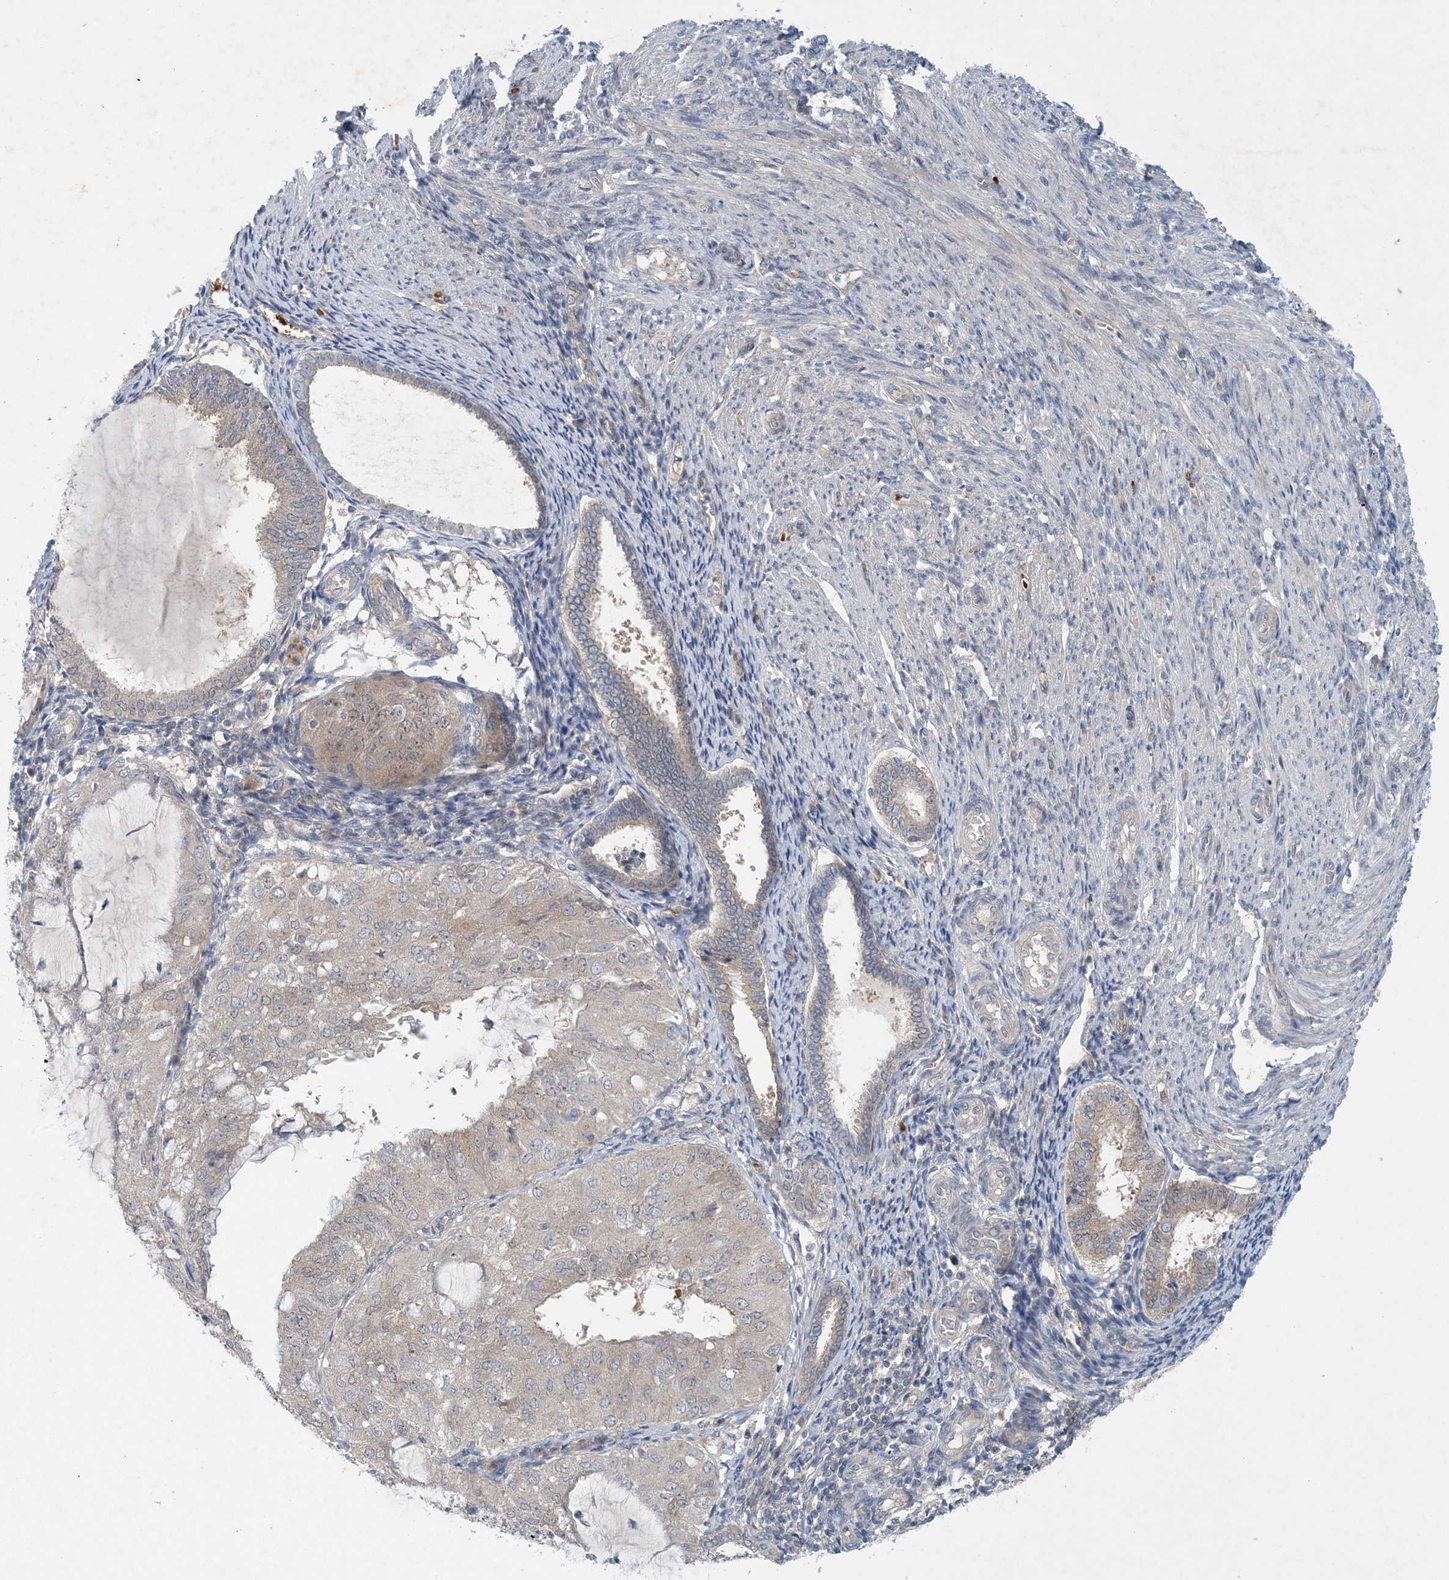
{"staining": {"intensity": "weak", "quantity": "25%-75%", "location": "cytoplasmic/membranous"}, "tissue": "endometrial cancer", "cell_type": "Tumor cells", "image_type": "cancer", "snomed": [{"axis": "morphology", "description": "Adenocarcinoma, NOS"}, {"axis": "topography", "description": "Endometrium"}], "caption": "This is a photomicrograph of immunohistochemistry (IHC) staining of endometrial cancer (adenocarcinoma), which shows weak staining in the cytoplasmic/membranous of tumor cells.", "gene": "HIKESHI", "patient": {"sex": "female", "age": 81}}